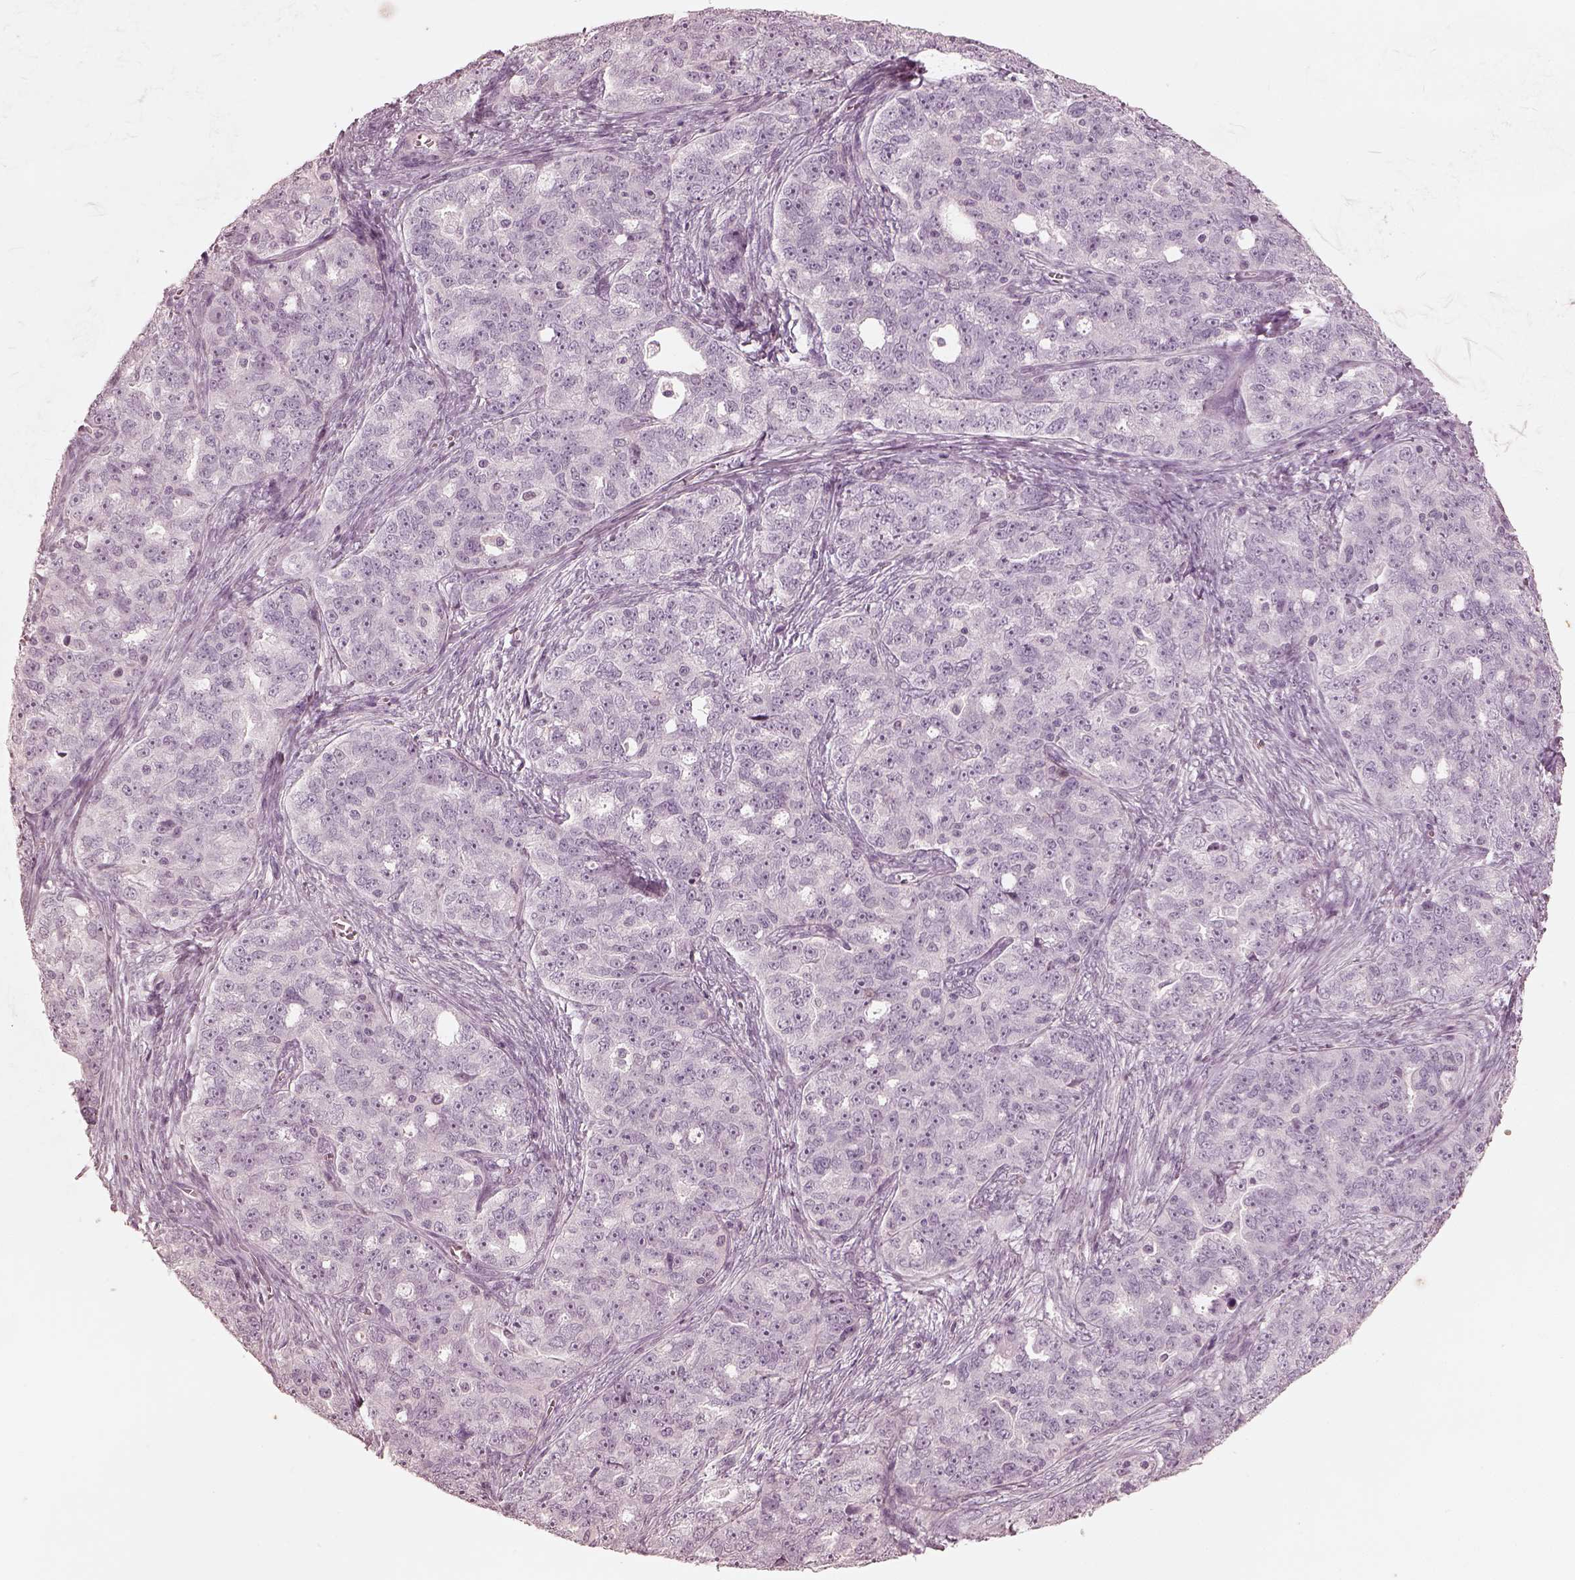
{"staining": {"intensity": "negative", "quantity": "none", "location": "none"}, "tissue": "ovarian cancer", "cell_type": "Tumor cells", "image_type": "cancer", "snomed": [{"axis": "morphology", "description": "Cystadenocarcinoma, serous, NOS"}, {"axis": "topography", "description": "Ovary"}], "caption": "A photomicrograph of human serous cystadenocarcinoma (ovarian) is negative for staining in tumor cells. (DAB (3,3'-diaminobenzidine) immunohistochemistry with hematoxylin counter stain).", "gene": "ADRB3", "patient": {"sex": "female", "age": 51}}